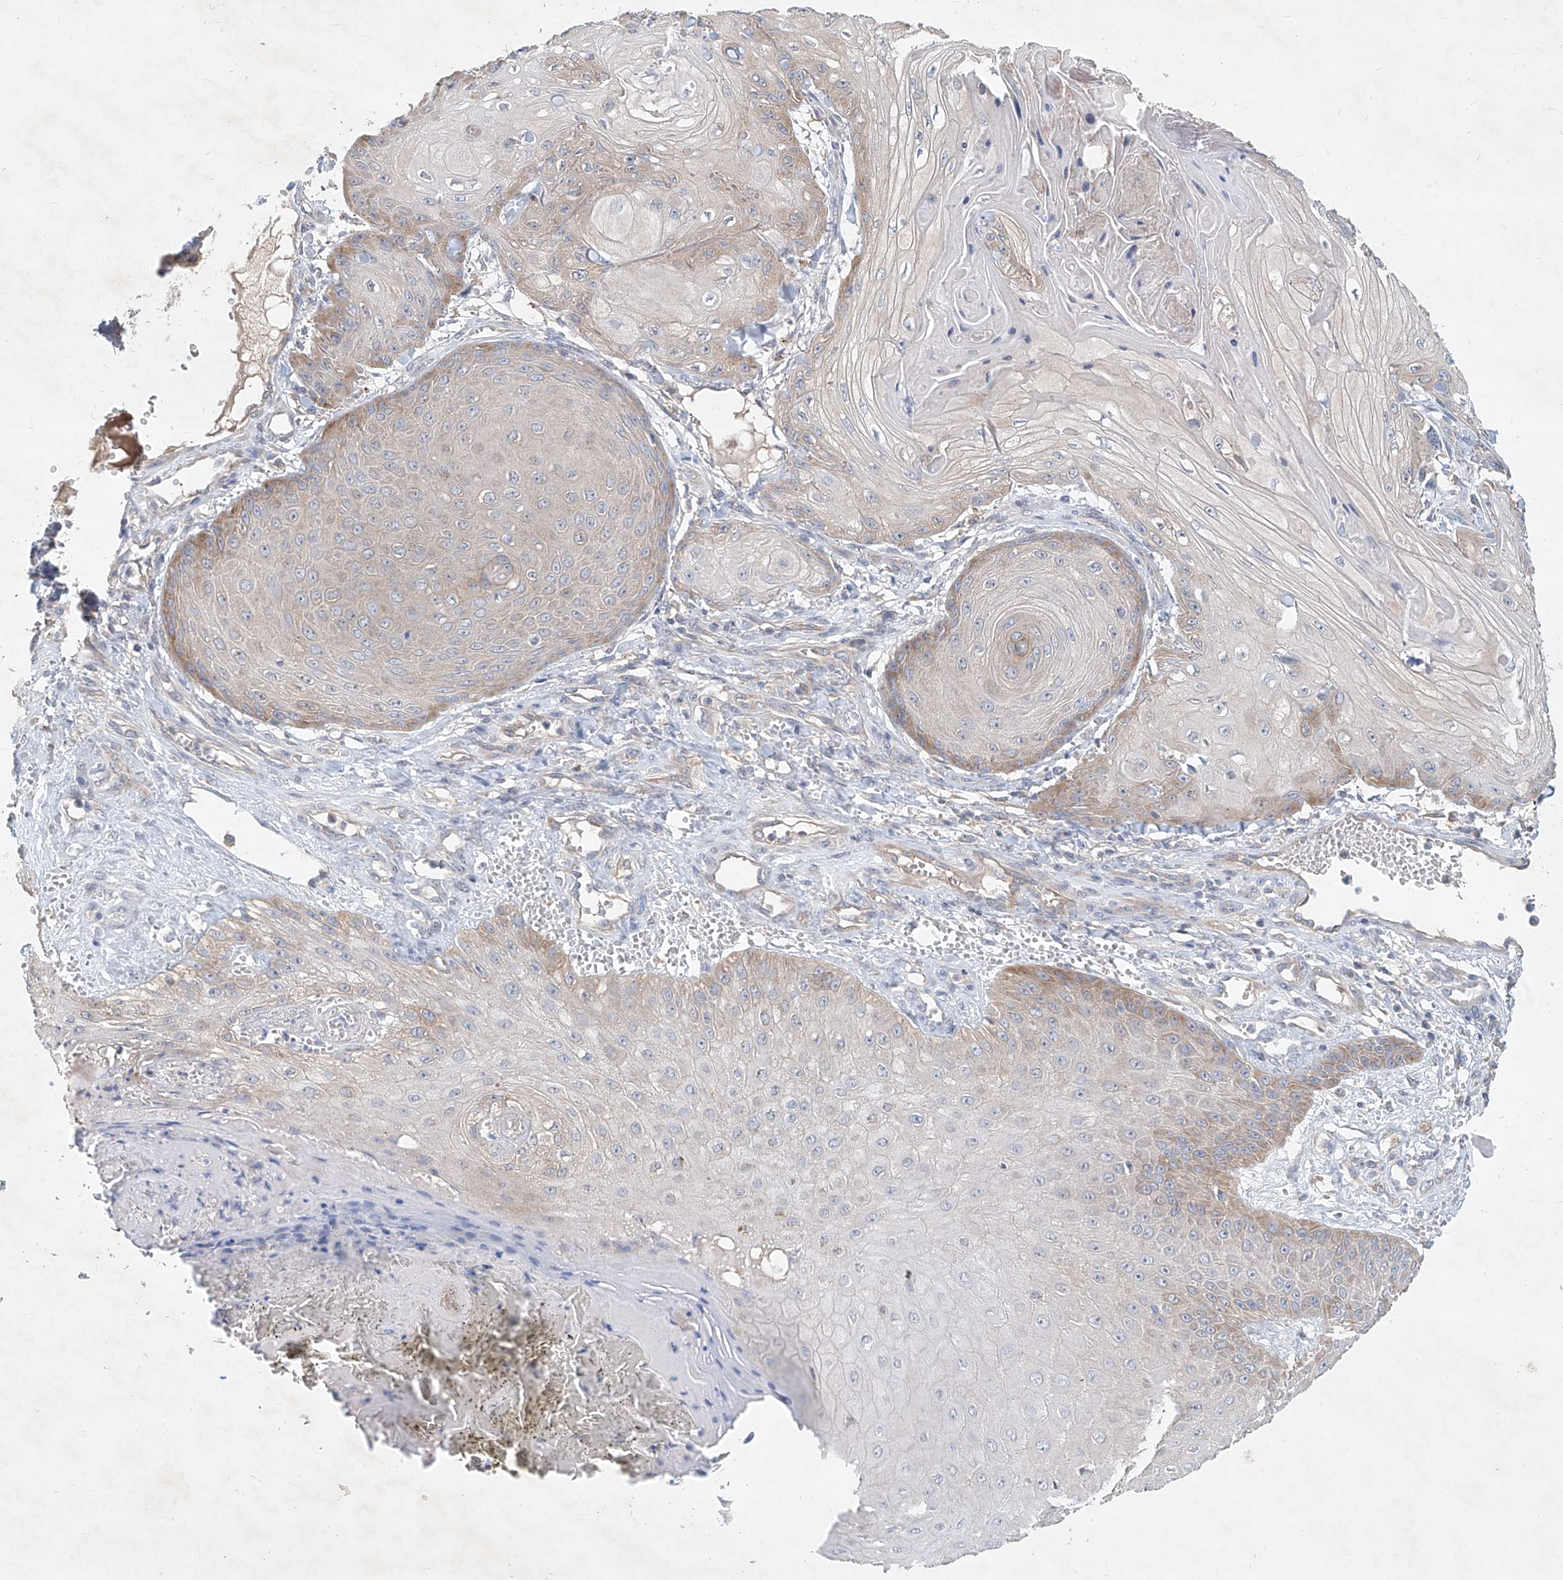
{"staining": {"intensity": "moderate", "quantity": "<25%", "location": "cytoplasmic/membranous"}, "tissue": "skin cancer", "cell_type": "Tumor cells", "image_type": "cancer", "snomed": [{"axis": "morphology", "description": "Squamous cell carcinoma, NOS"}, {"axis": "topography", "description": "Skin"}], "caption": "Immunohistochemistry (IHC) photomicrograph of neoplastic tissue: human skin cancer (squamous cell carcinoma) stained using IHC displays low levels of moderate protein expression localized specifically in the cytoplasmic/membranous of tumor cells, appearing as a cytoplasmic/membranous brown color.", "gene": "CARMIL1", "patient": {"sex": "male", "age": 74}}